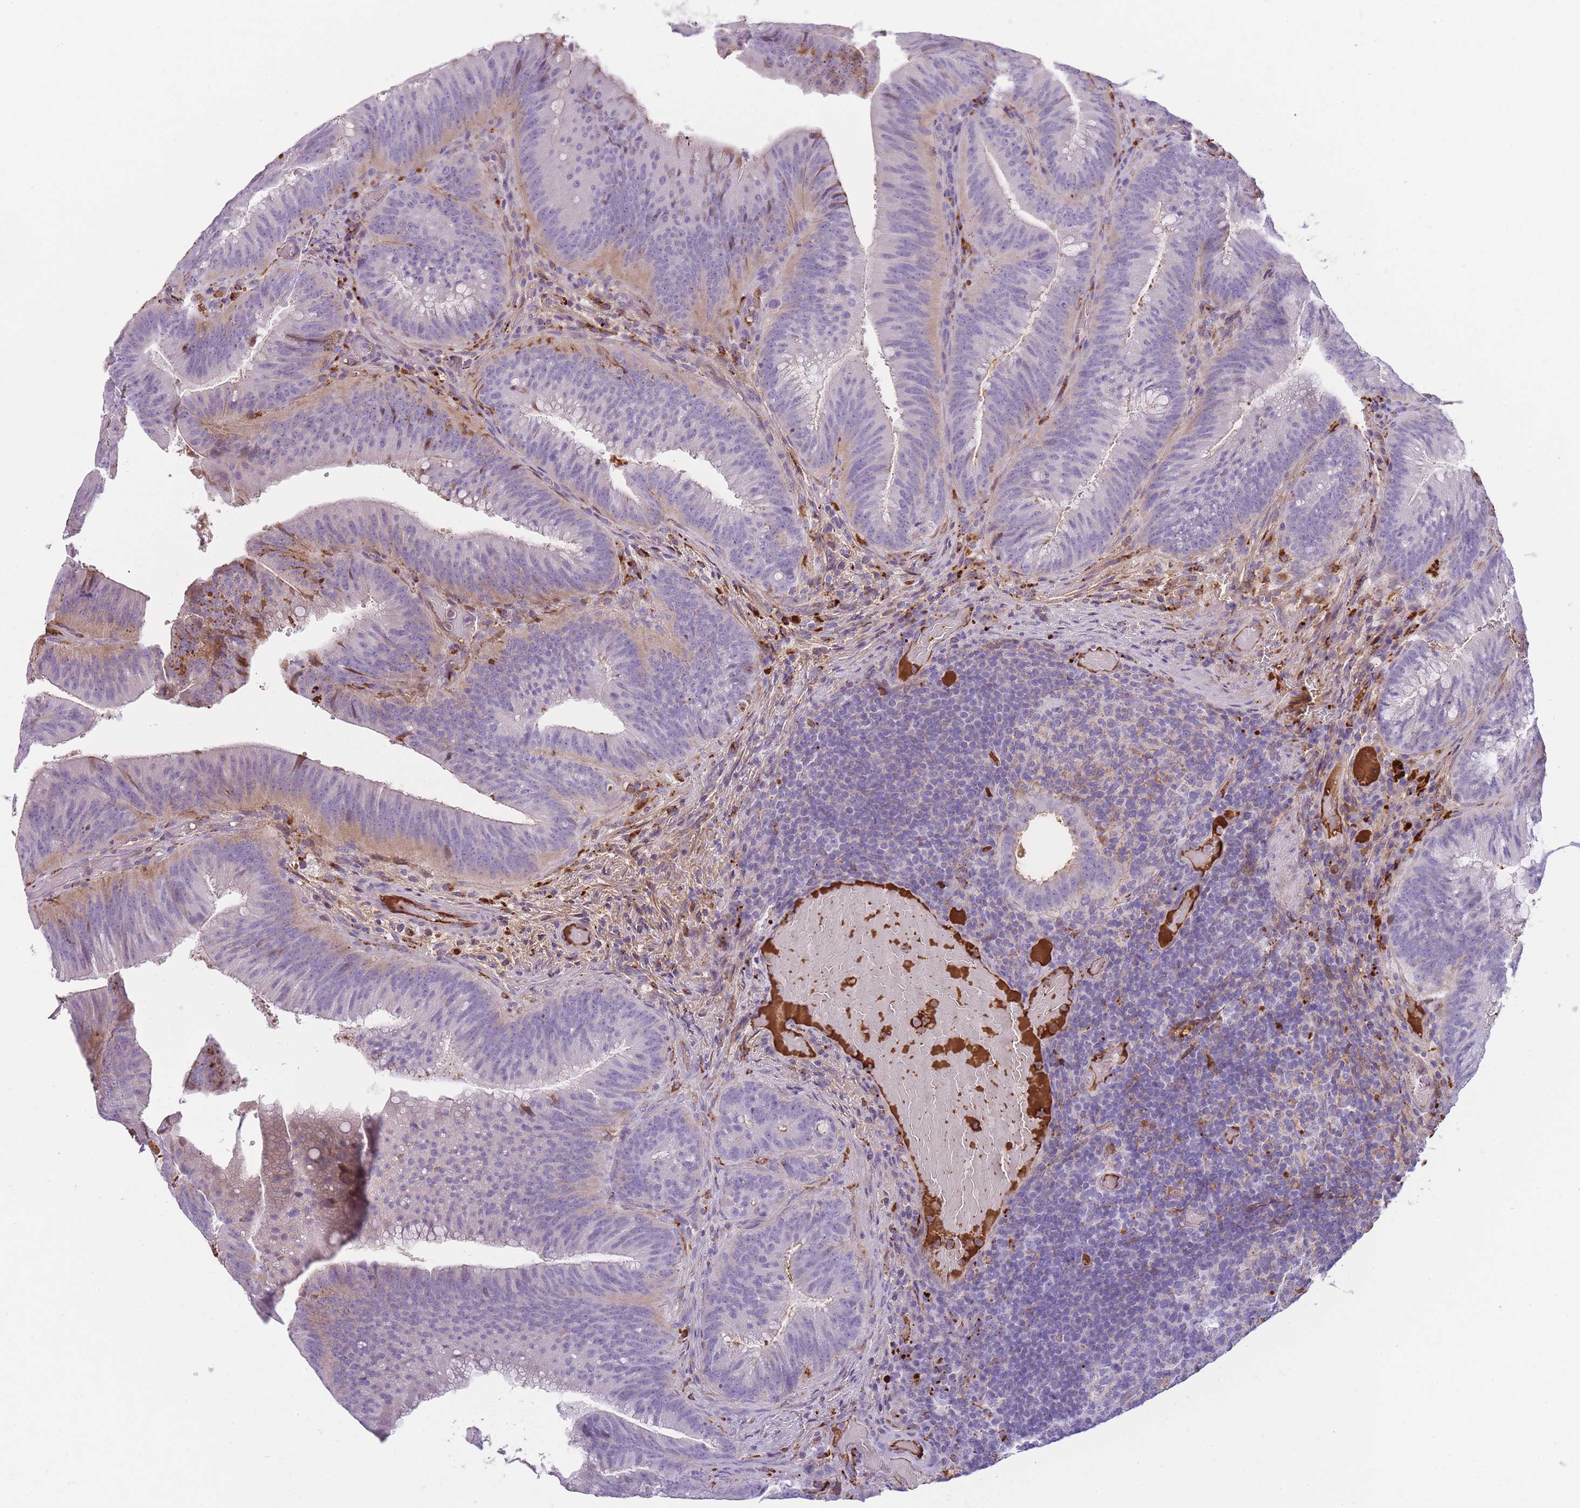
{"staining": {"intensity": "weak", "quantity": "<25%", "location": "cytoplasmic/membranous"}, "tissue": "colorectal cancer", "cell_type": "Tumor cells", "image_type": "cancer", "snomed": [{"axis": "morphology", "description": "Adenocarcinoma, NOS"}, {"axis": "topography", "description": "Colon"}], "caption": "Micrograph shows no protein positivity in tumor cells of adenocarcinoma (colorectal) tissue.", "gene": "GNAT1", "patient": {"sex": "female", "age": 43}}